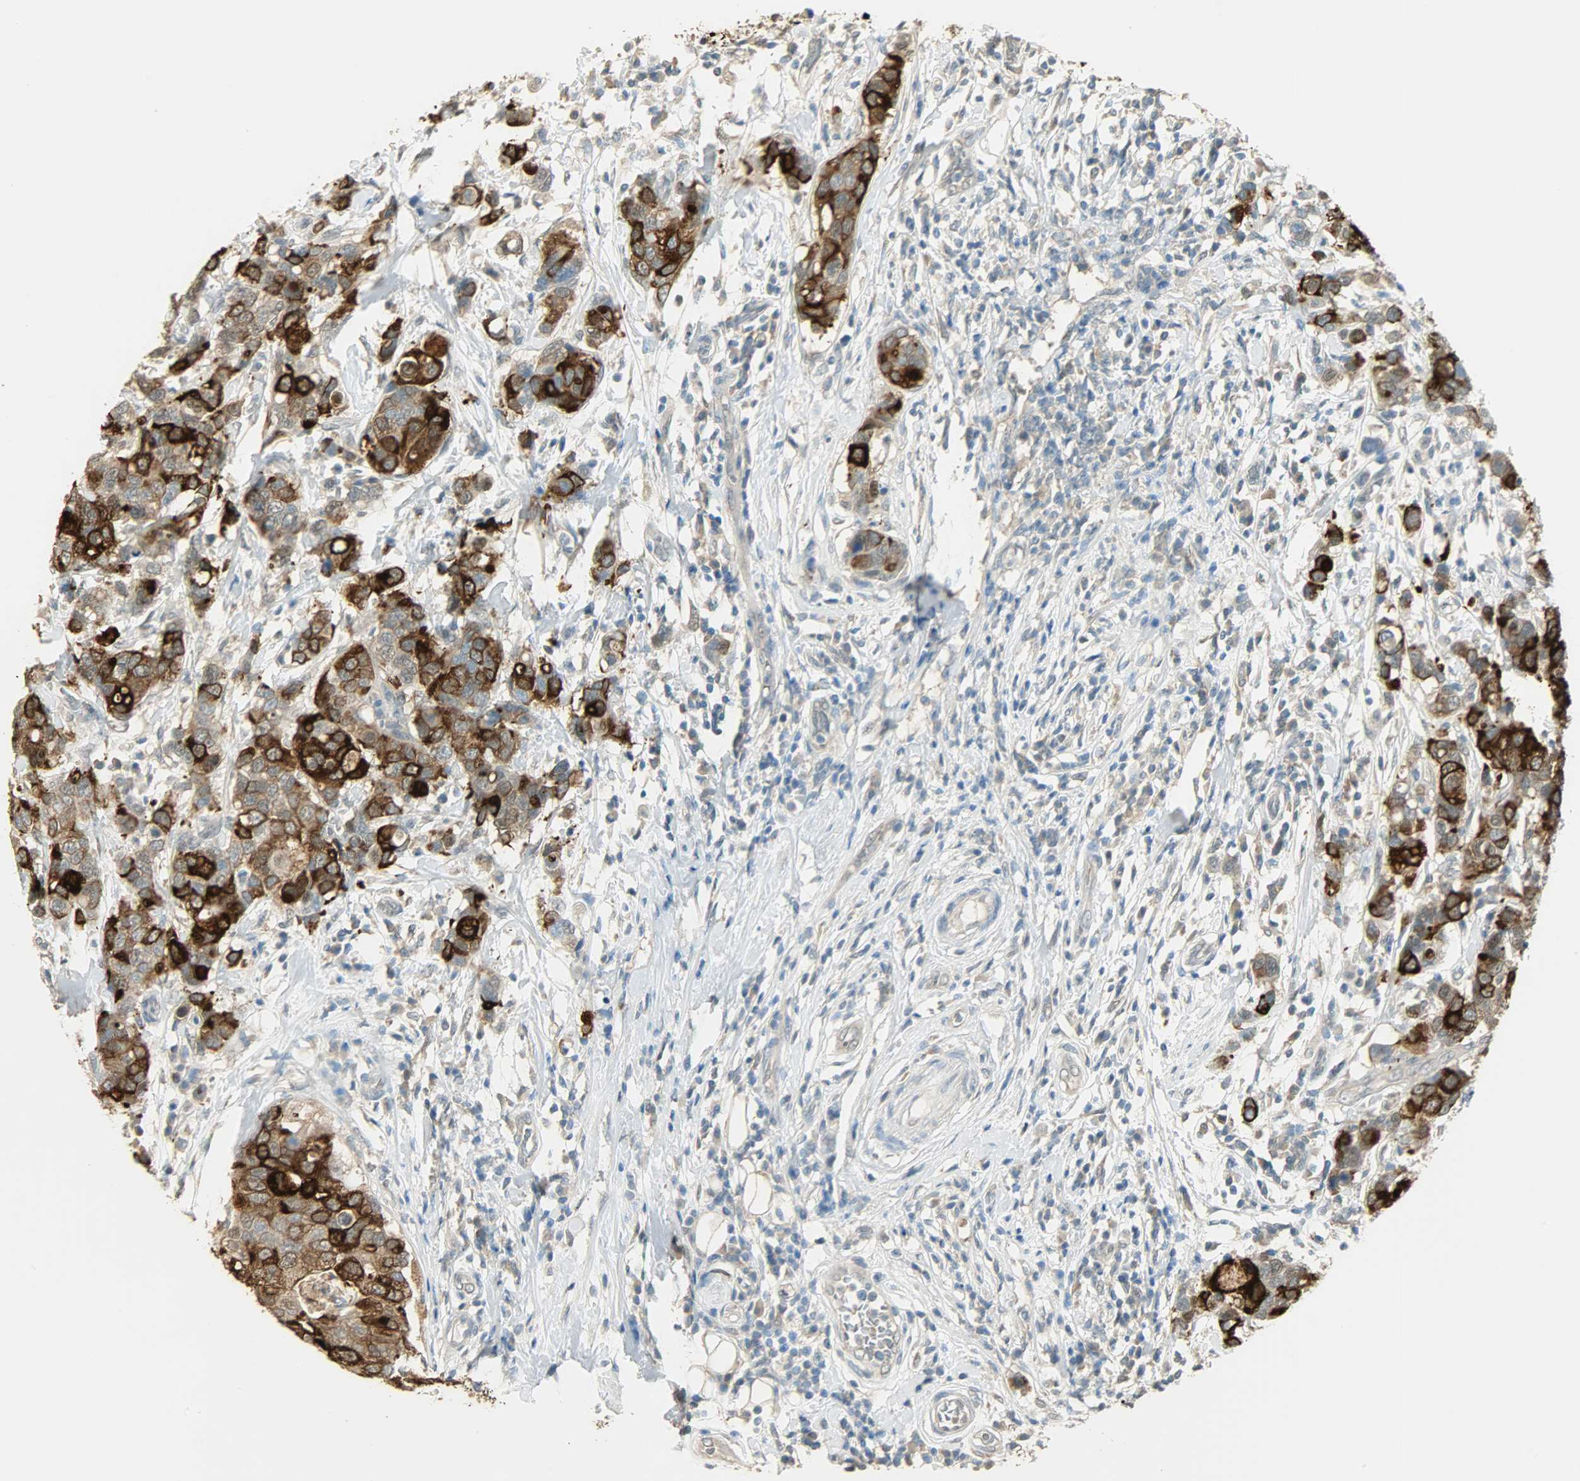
{"staining": {"intensity": "strong", "quantity": ">75%", "location": "cytoplasmic/membranous"}, "tissue": "breast cancer", "cell_type": "Tumor cells", "image_type": "cancer", "snomed": [{"axis": "morphology", "description": "Duct carcinoma"}, {"axis": "topography", "description": "Breast"}], "caption": "Strong cytoplasmic/membranous protein staining is appreciated in about >75% of tumor cells in breast invasive ductal carcinoma.", "gene": "PRMT5", "patient": {"sex": "female", "age": 27}}